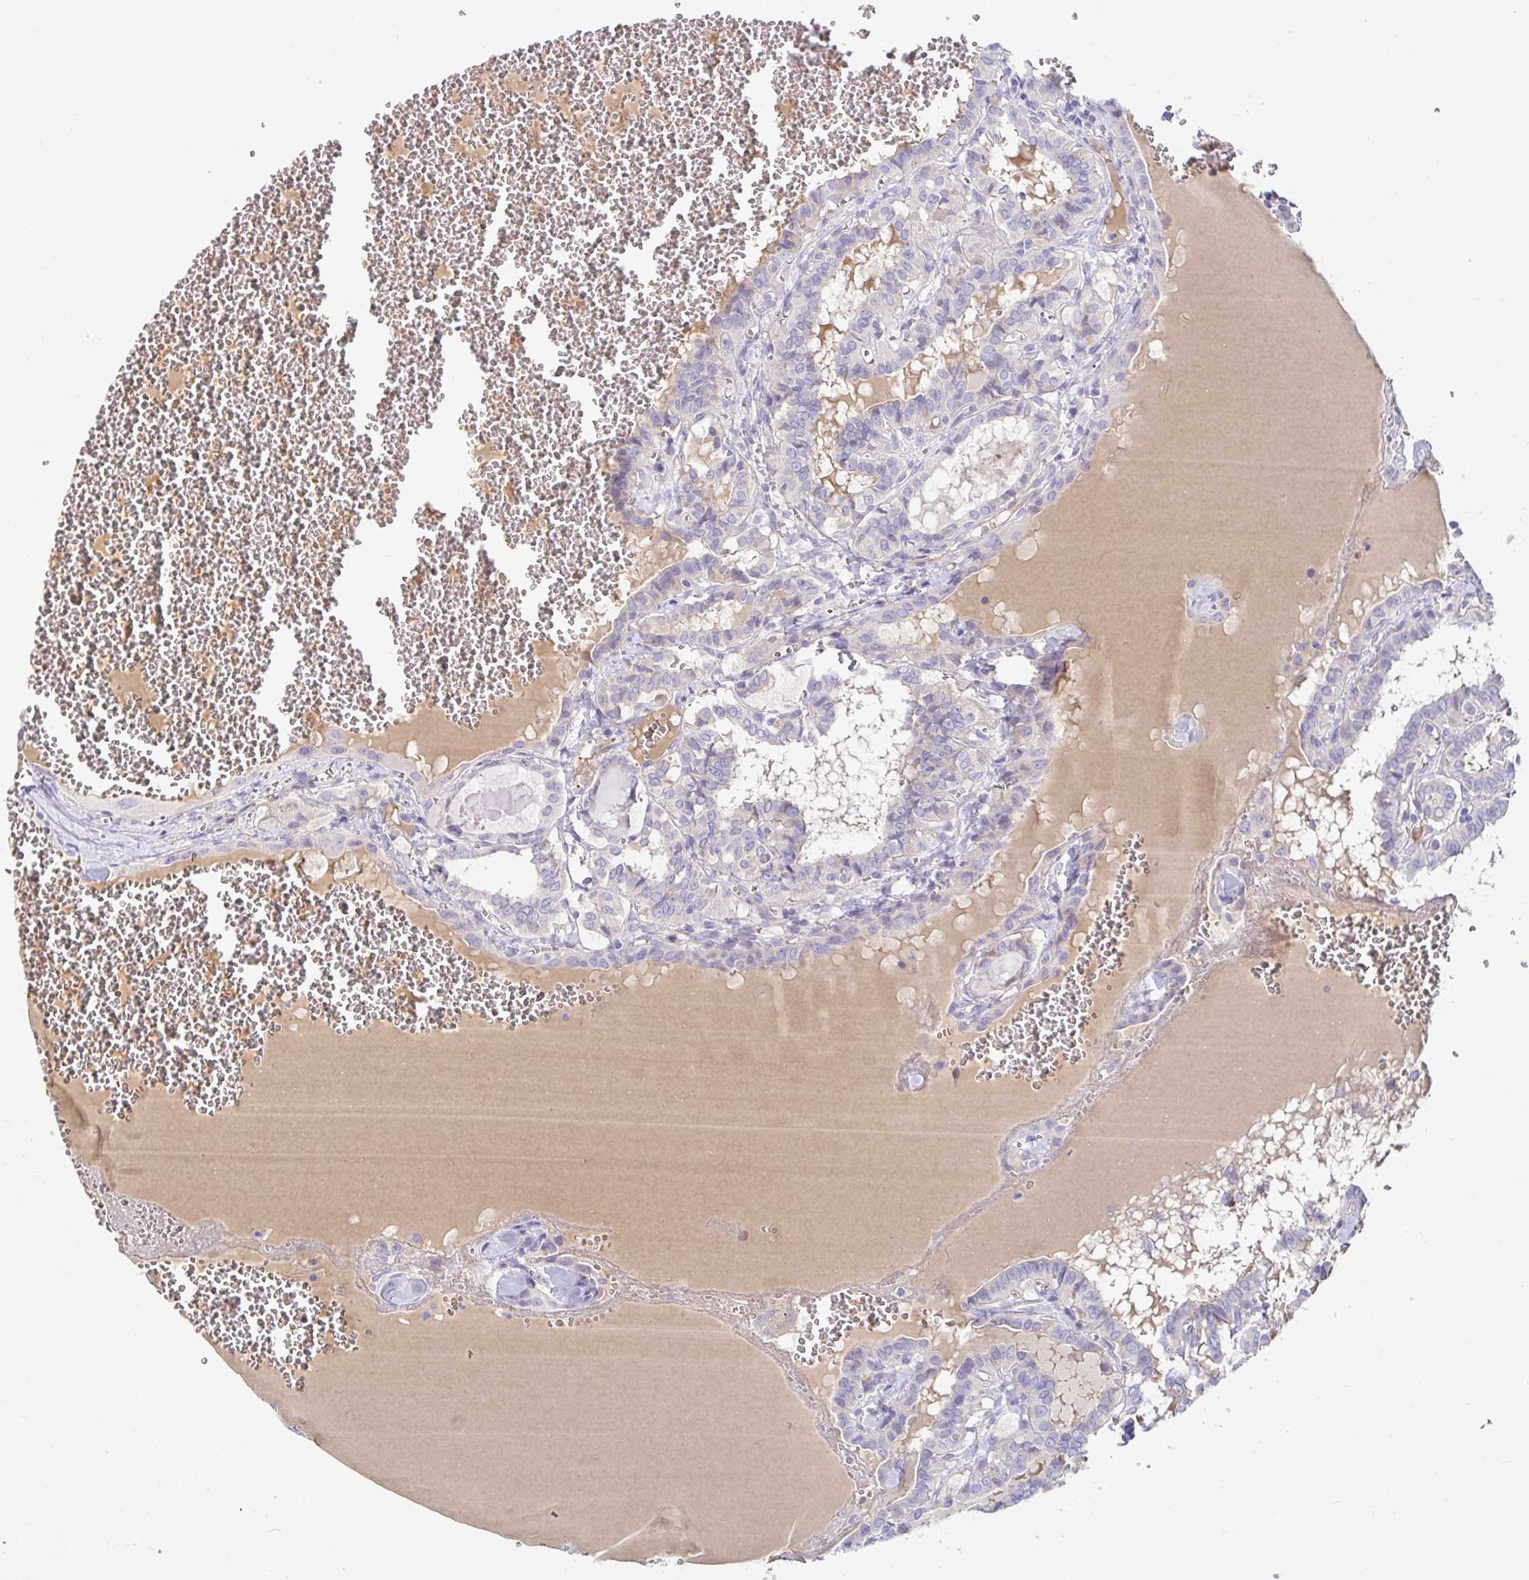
{"staining": {"intensity": "negative", "quantity": "none", "location": "none"}, "tissue": "thyroid cancer", "cell_type": "Tumor cells", "image_type": "cancer", "snomed": [{"axis": "morphology", "description": "Papillary adenocarcinoma, NOS"}, {"axis": "topography", "description": "Thyroid gland"}], "caption": "Image shows no protein positivity in tumor cells of thyroid cancer (papillary adenocarcinoma) tissue.", "gene": "C4orf17", "patient": {"sex": "female", "age": 21}}